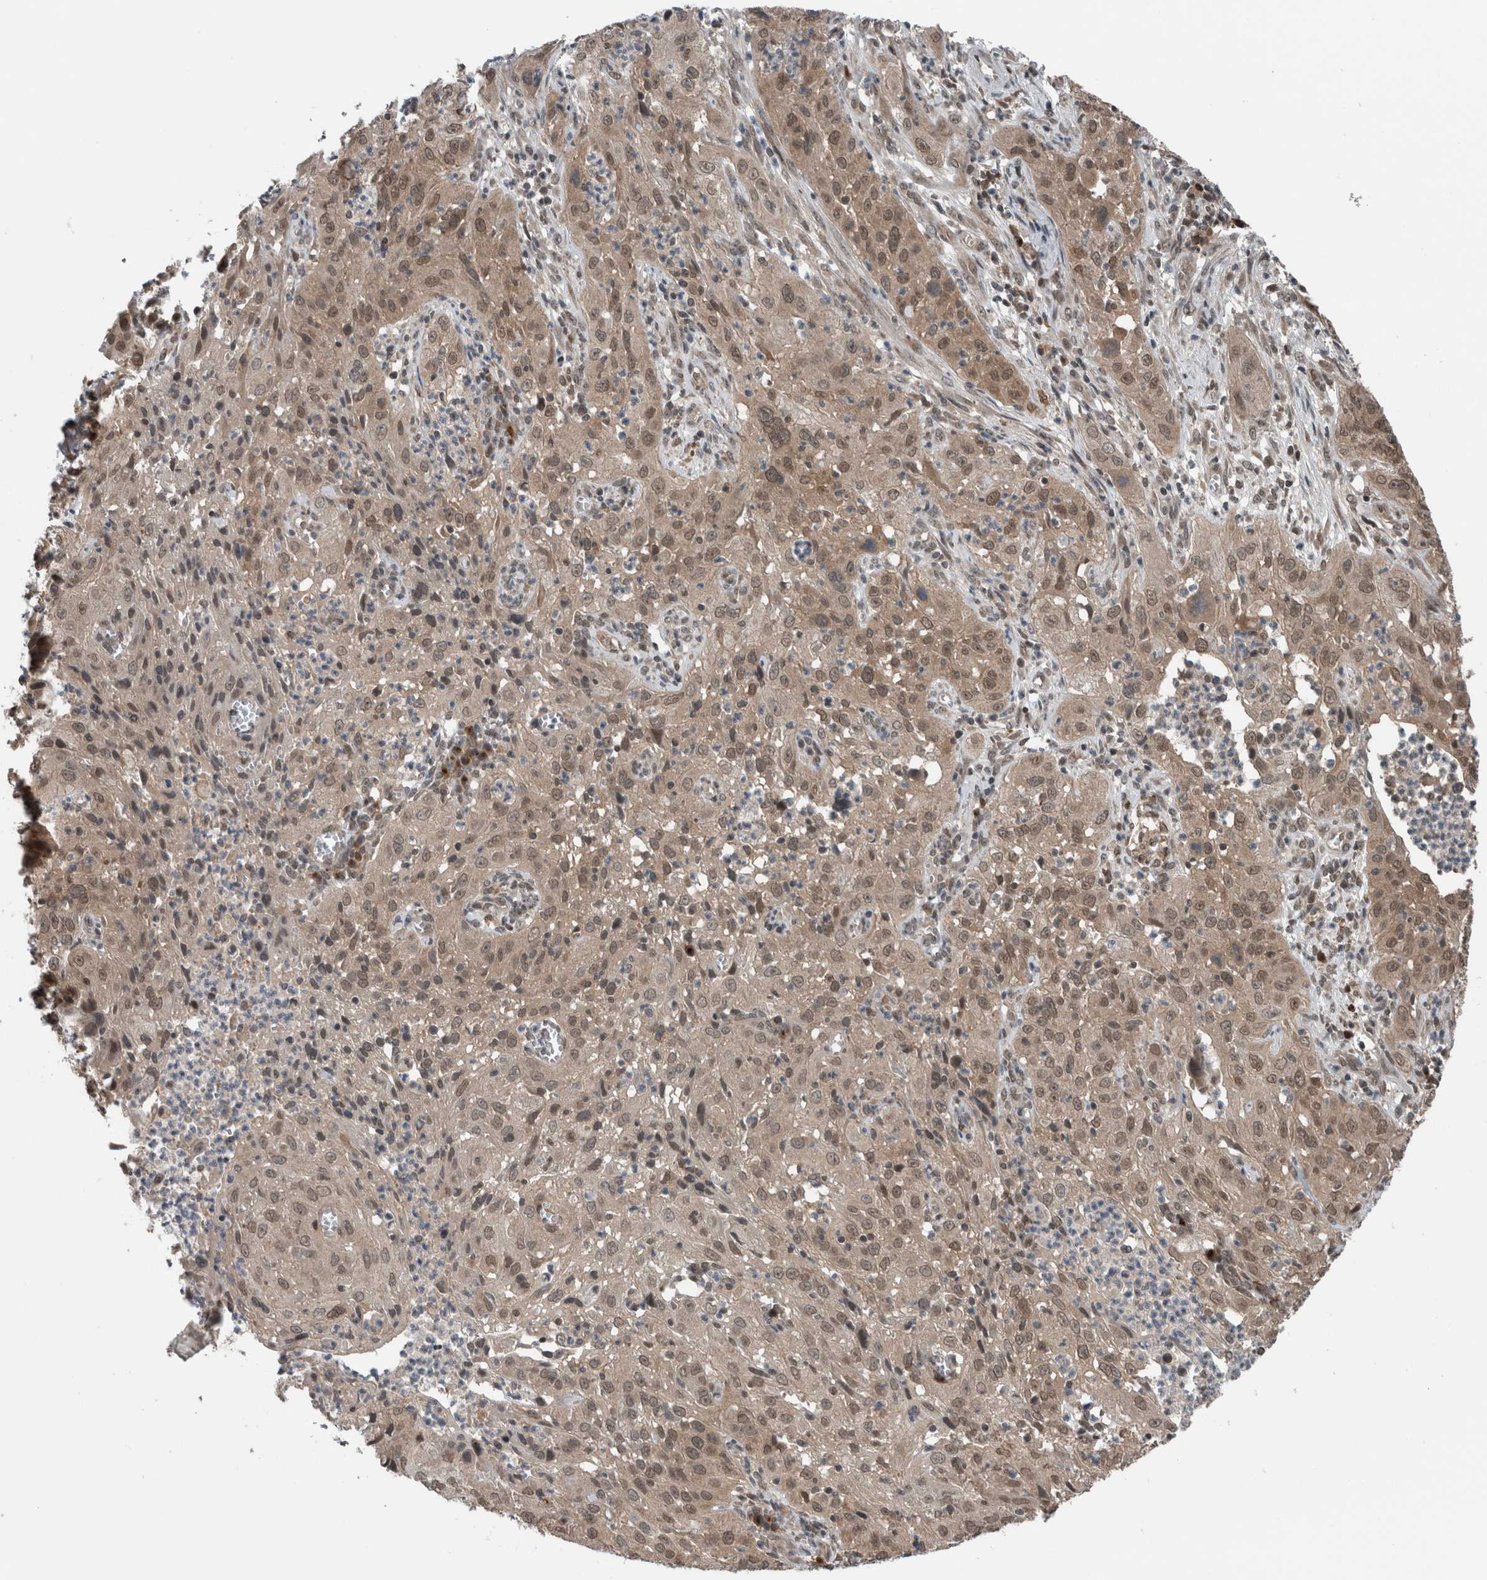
{"staining": {"intensity": "weak", "quantity": ">75%", "location": "cytoplasmic/membranous,nuclear"}, "tissue": "cervical cancer", "cell_type": "Tumor cells", "image_type": "cancer", "snomed": [{"axis": "morphology", "description": "Squamous cell carcinoma, NOS"}, {"axis": "topography", "description": "Cervix"}], "caption": "There is low levels of weak cytoplasmic/membranous and nuclear staining in tumor cells of cervical cancer (squamous cell carcinoma), as demonstrated by immunohistochemical staining (brown color).", "gene": "SPAG7", "patient": {"sex": "female", "age": 32}}